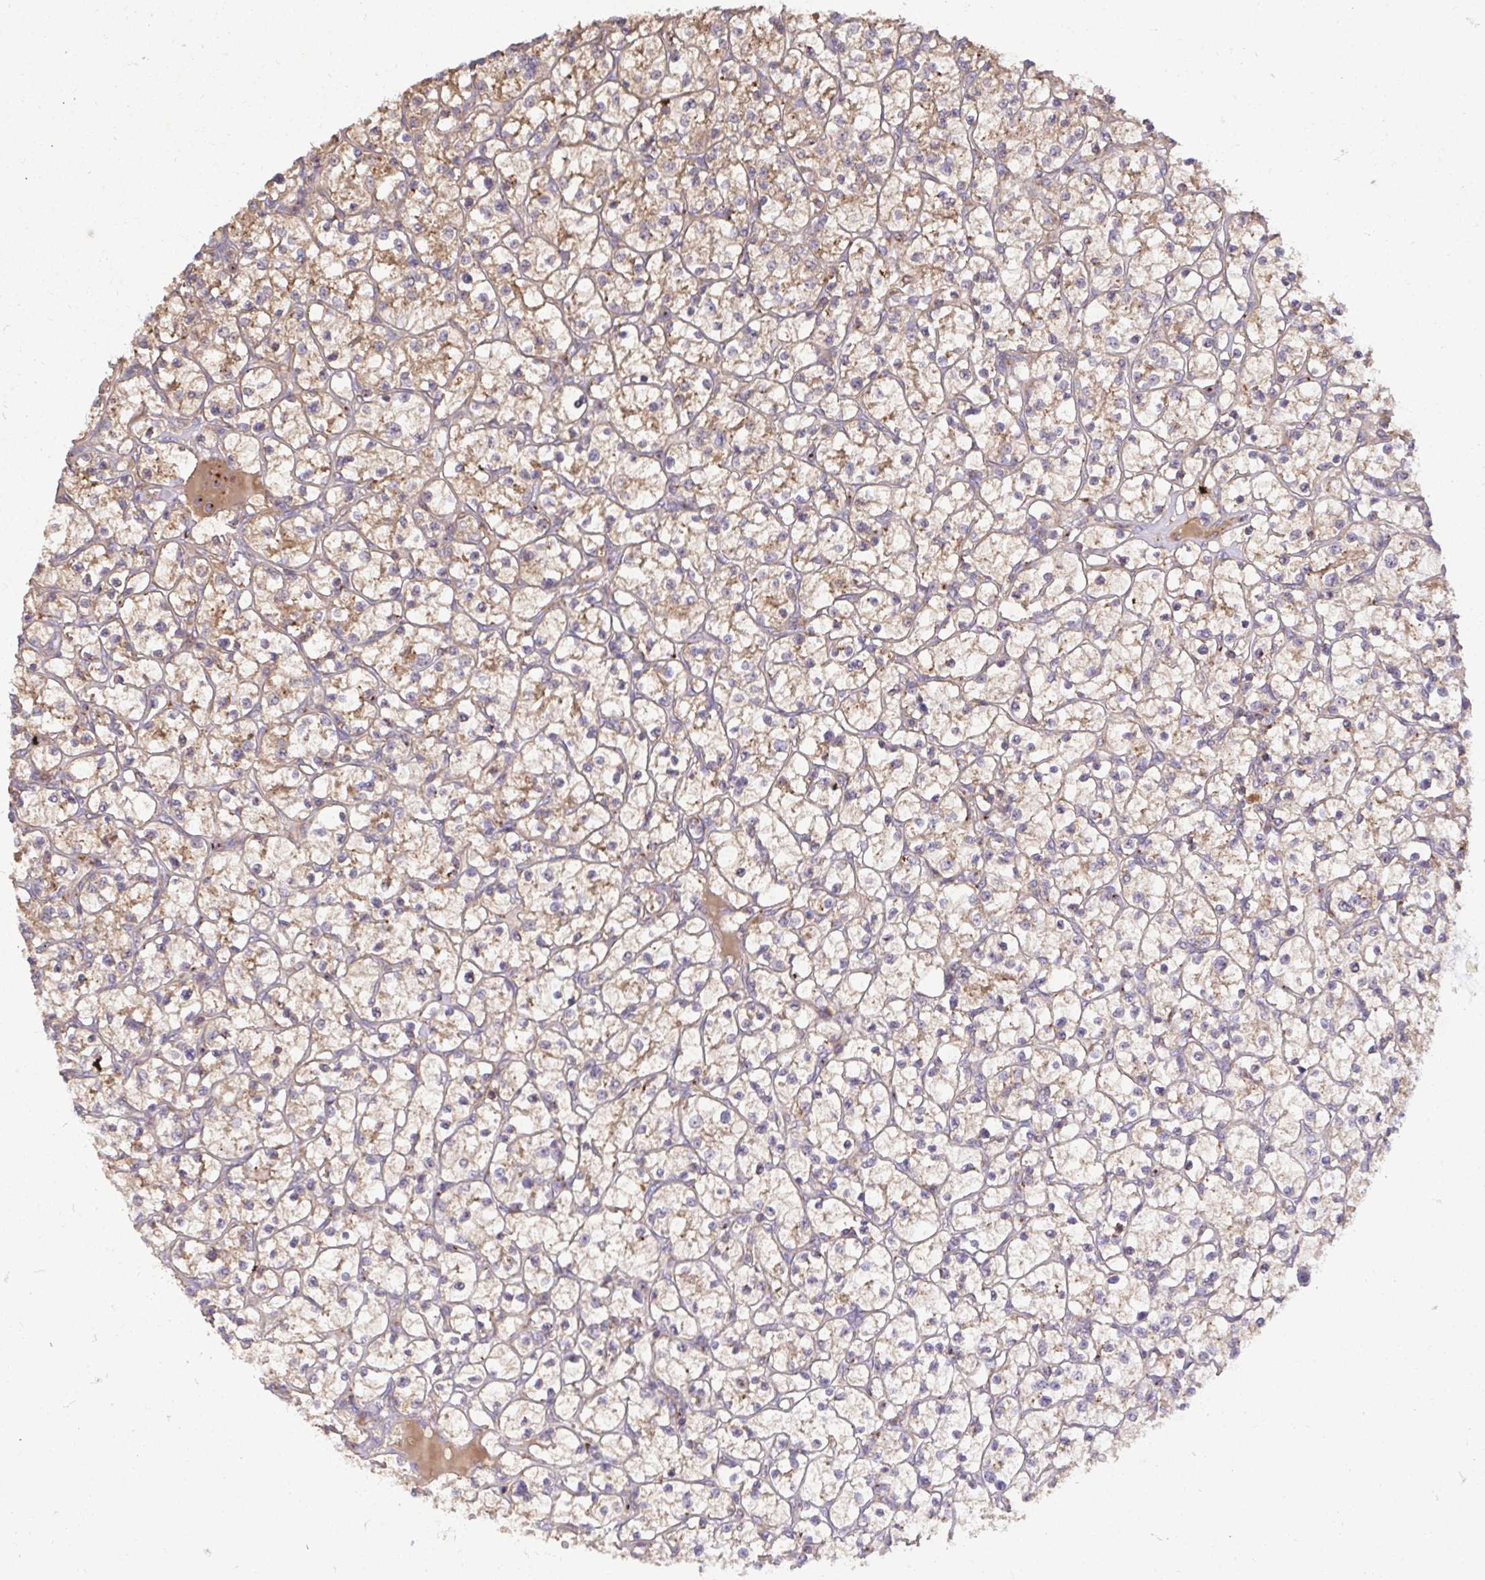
{"staining": {"intensity": "moderate", "quantity": ">75%", "location": "cytoplasmic/membranous"}, "tissue": "renal cancer", "cell_type": "Tumor cells", "image_type": "cancer", "snomed": [{"axis": "morphology", "description": "Adenocarcinoma, NOS"}, {"axis": "topography", "description": "Kidney"}], "caption": "The micrograph demonstrates staining of renal adenocarcinoma, revealing moderate cytoplasmic/membranous protein positivity (brown color) within tumor cells. (IHC, brightfield microscopy, high magnification).", "gene": "TM9SF4", "patient": {"sex": "female", "age": 64}}